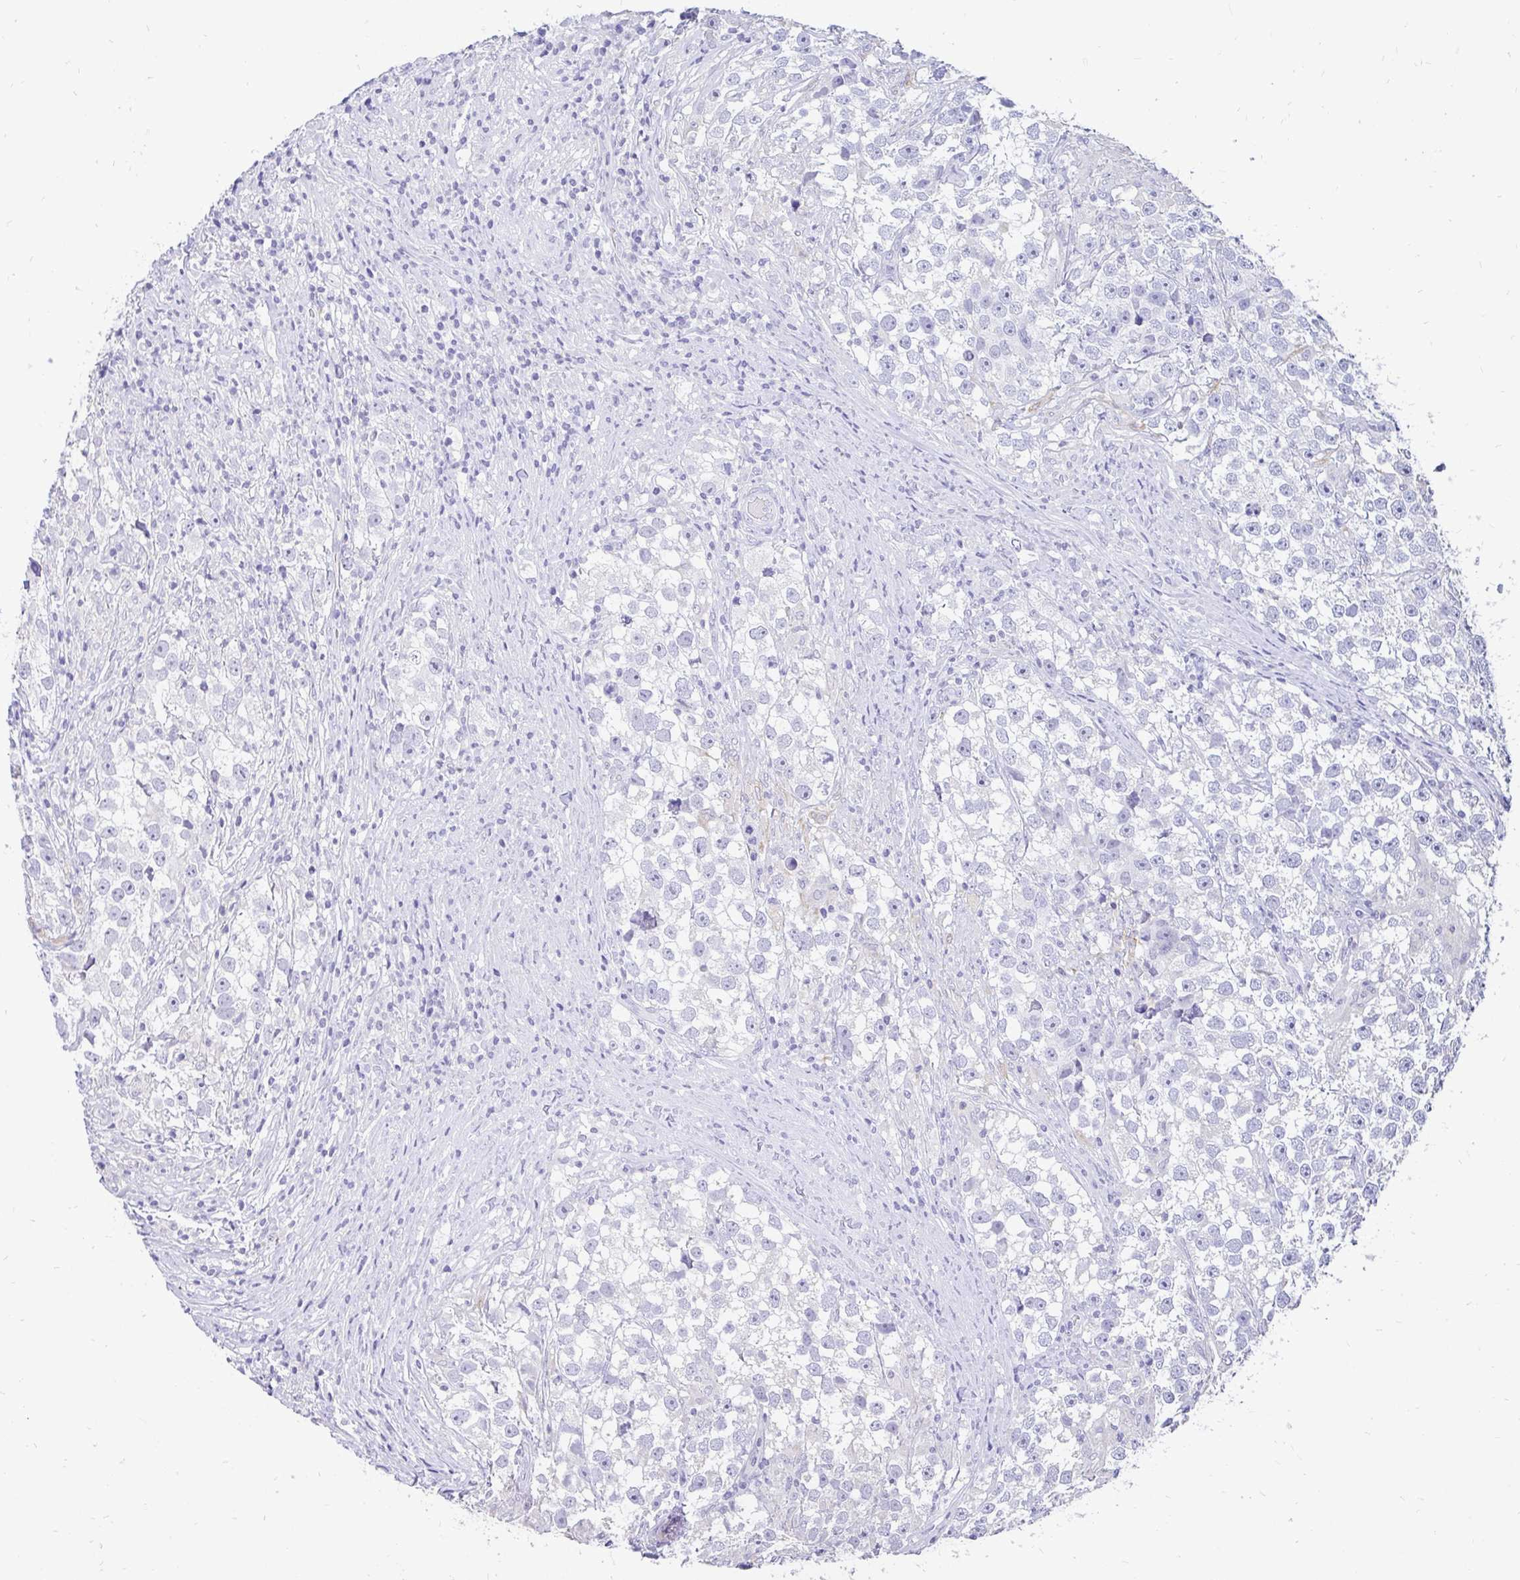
{"staining": {"intensity": "negative", "quantity": "none", "location": "none"}, "tissue": "testis cancer", "cell_type": "Tumor cells", "image_type": "cancer", "snomed": [{"axis": "morphology", "description": "Seminoma, NOS"}, {"axis": "topography", "description": "Testis"}], "caption": "Tumor cells are negative for brown protein staining in testis cancer (seminoma).", "gene": "INTS5", "patient": {"sex": "male", "age": 46}}